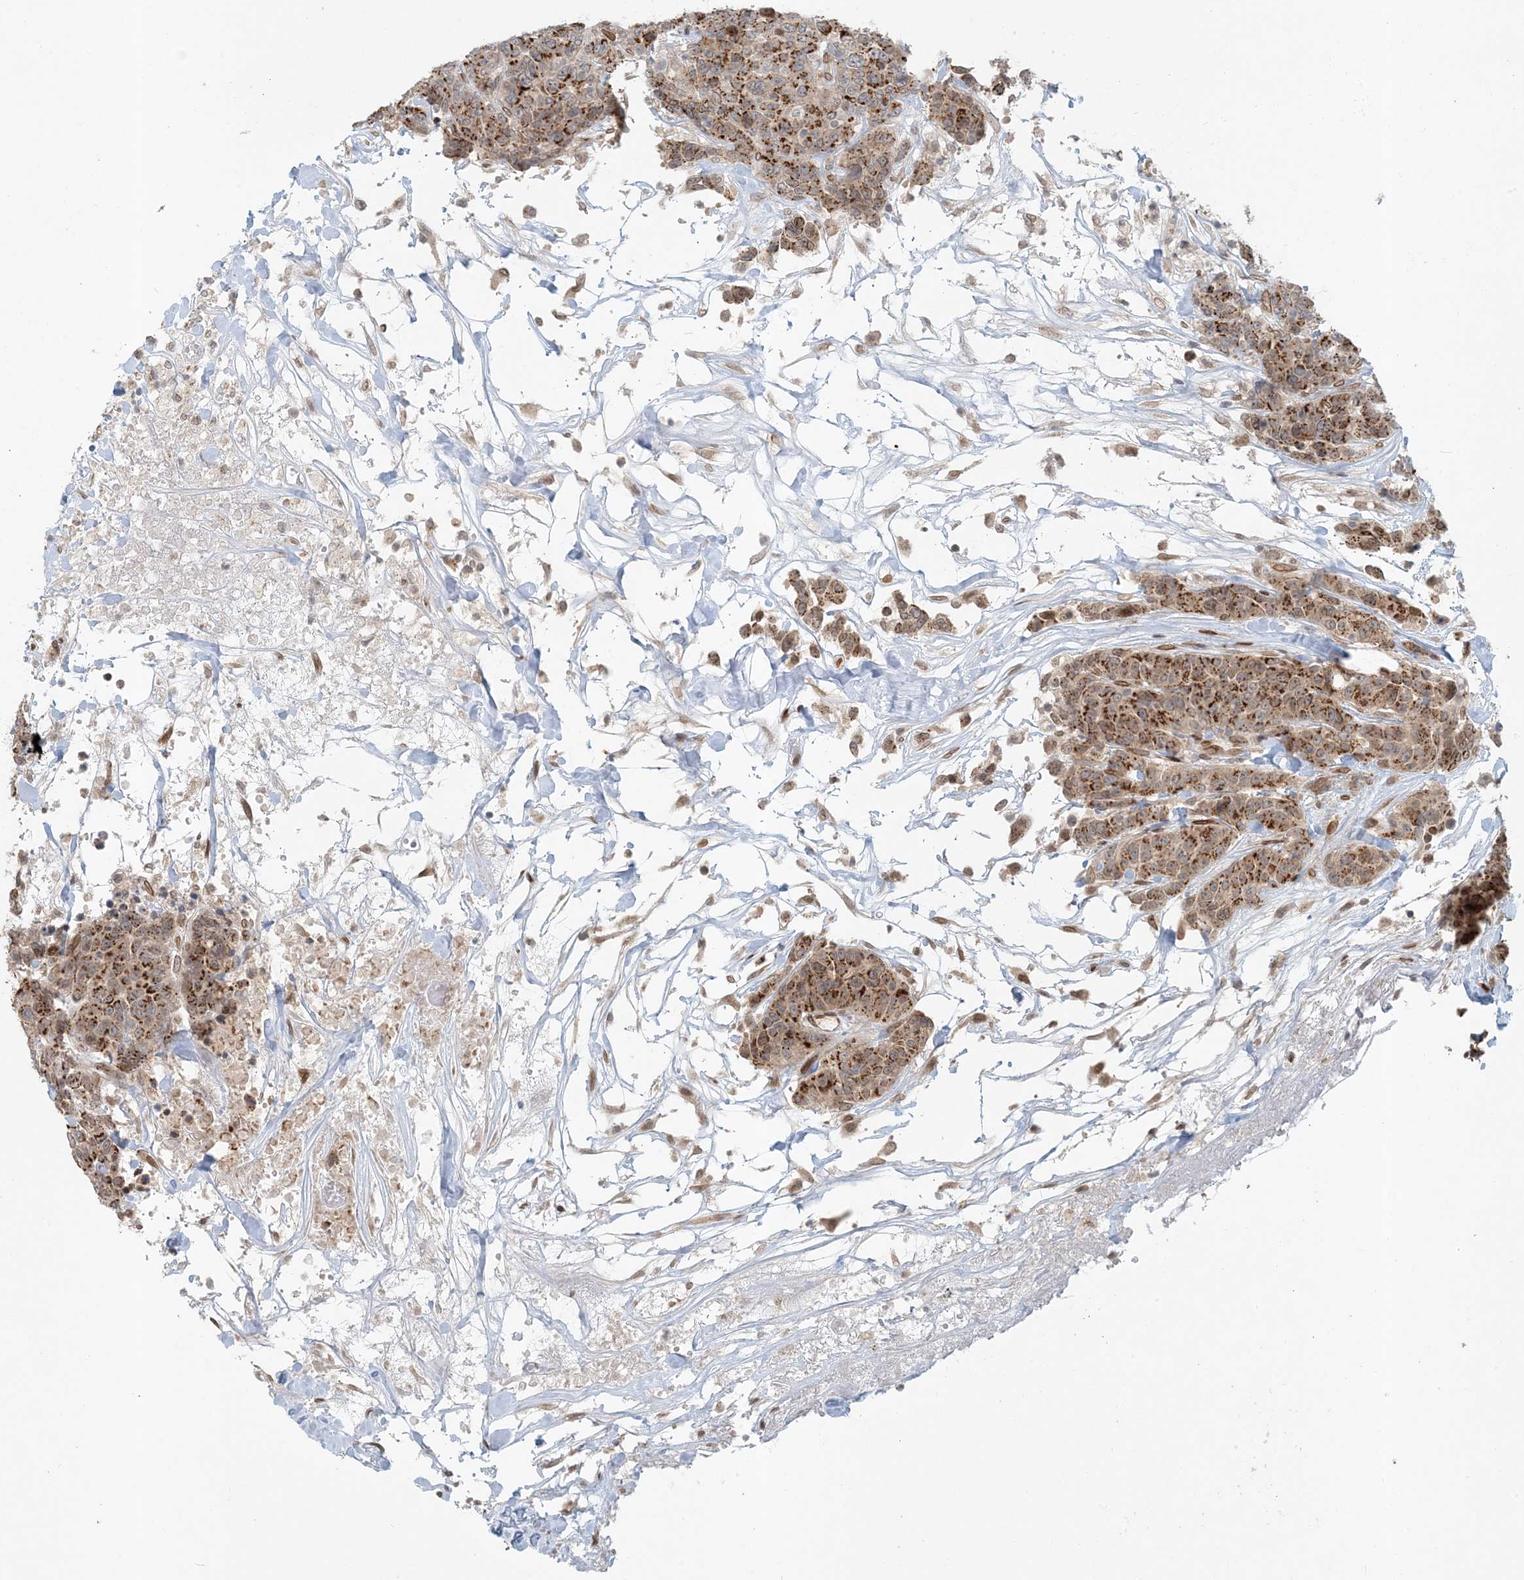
{"staining": {"intensity": "strong", "quantity": ">75%", "location": "cytoplasmic/membranous"}, "tissue": "breast cancer", "cell_type": "Tumor cells", "image_type": "cancer", "snomed": [{"axis": "morphology", "description": "Duct carcinoma"}, {"axis": "topography", "description": "Breast"}], "caption": "High-magnification brightfield microscopy of invasive ductal carcinoma (breast) stained with DAB (3,3'-diaminobenzidine) (brown) and counterstained with hematoxylin (blue). tumor cells exhibit strong cytoplasmic/membranous positivity is seen in approximately>75% of cells.", "gene": "SLC35A2", "patient": {"sex": "female", "age": 37}}